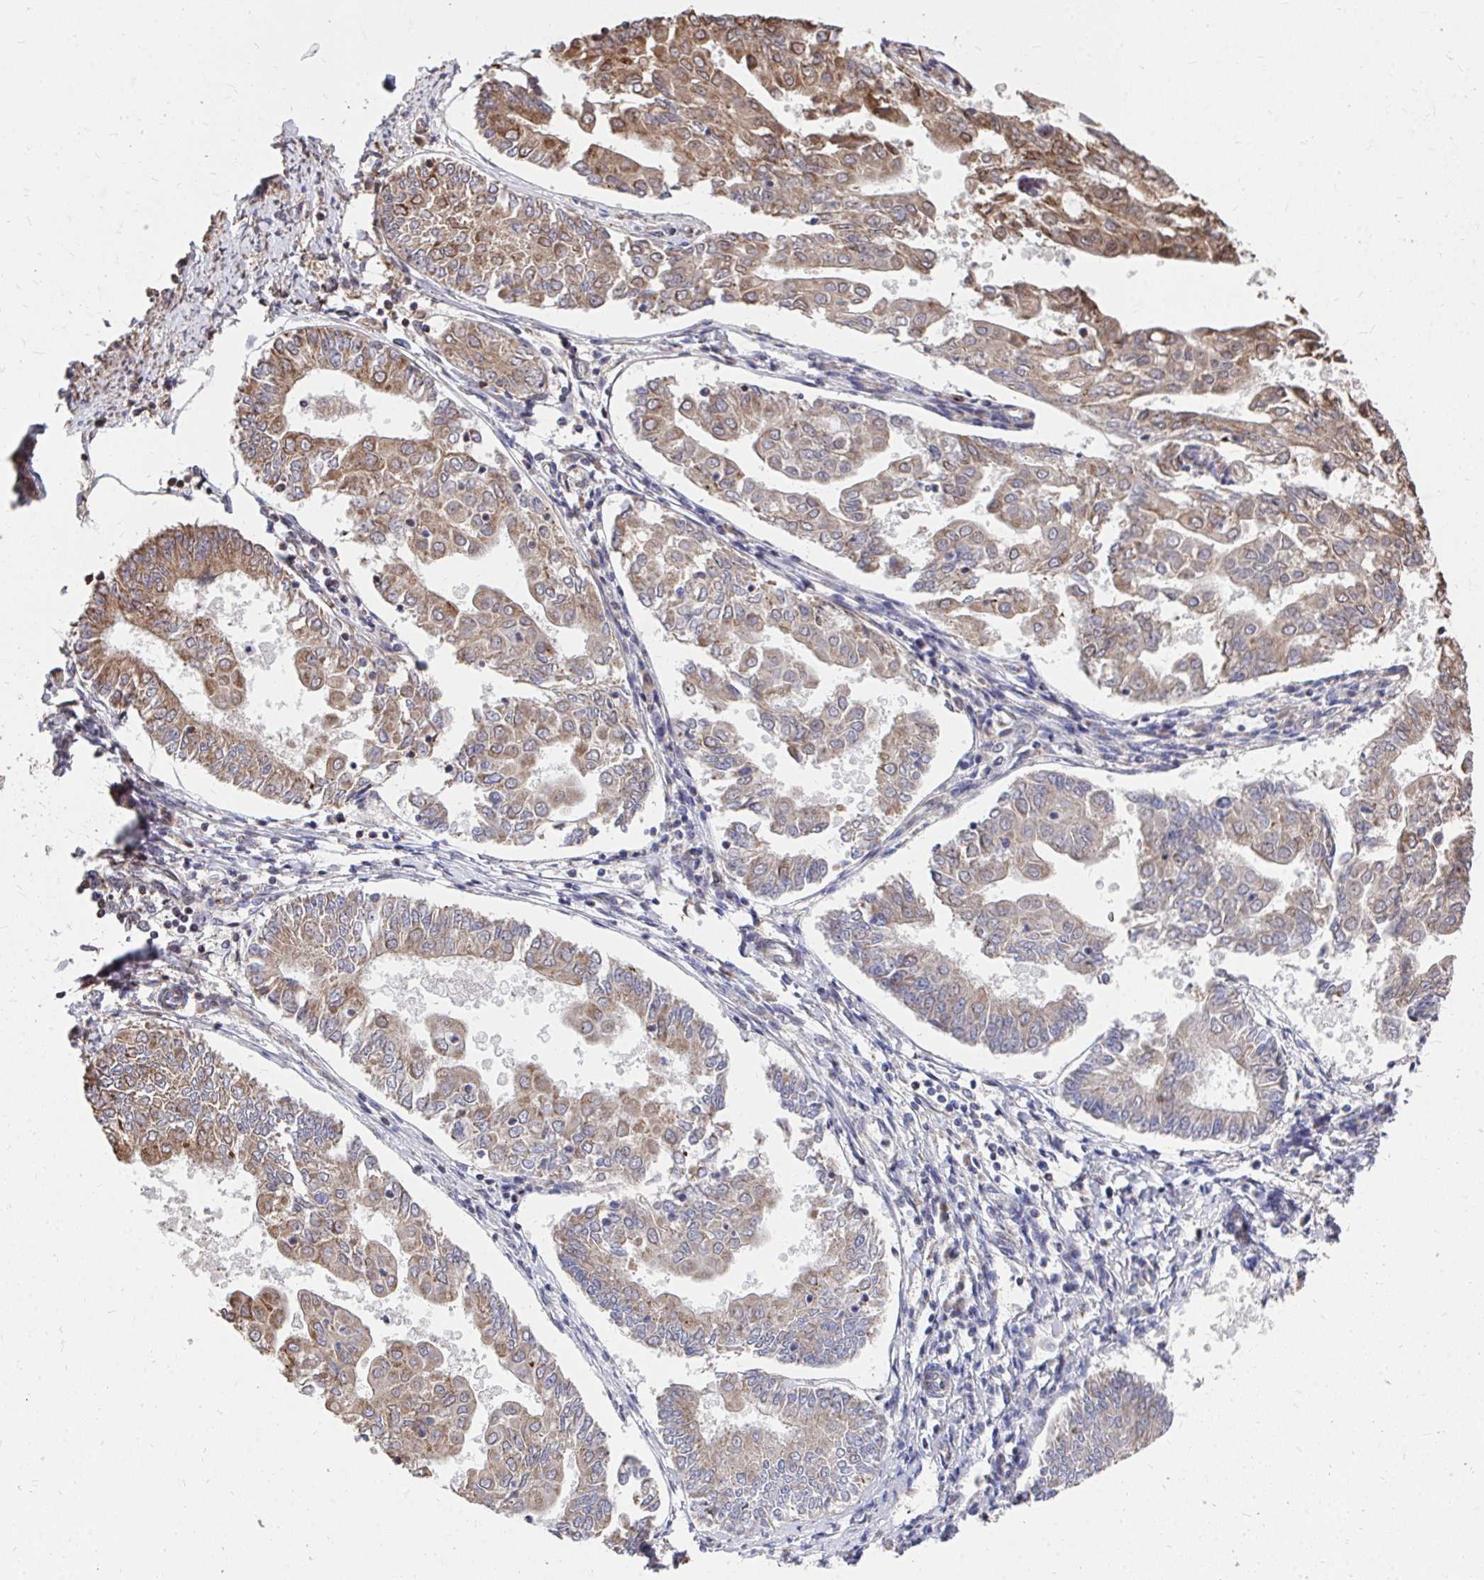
{"staining": {"intensity": "moderate", "quantity": ">75%", "location": "cytoplasmic/membranous"}, "tissue": "endometrial cancer", "cell_type": "Tumor cells", "image_type": "cancer", "snomed": [{"axis": "morphology", "description": "Adenocarcinoma, NOS"}, {"axis": "topography", "description": "Endometrium"}], "caption": "Protein expression analysis of human adenocarcinoma (endometrial) reveals moderate cytoplasmic/membranous positivity in about >75% of tumor cells. Nuclei are stained in blue.", "gene": "FAM89A", "patient": {"sex": "female", "age": 68}}